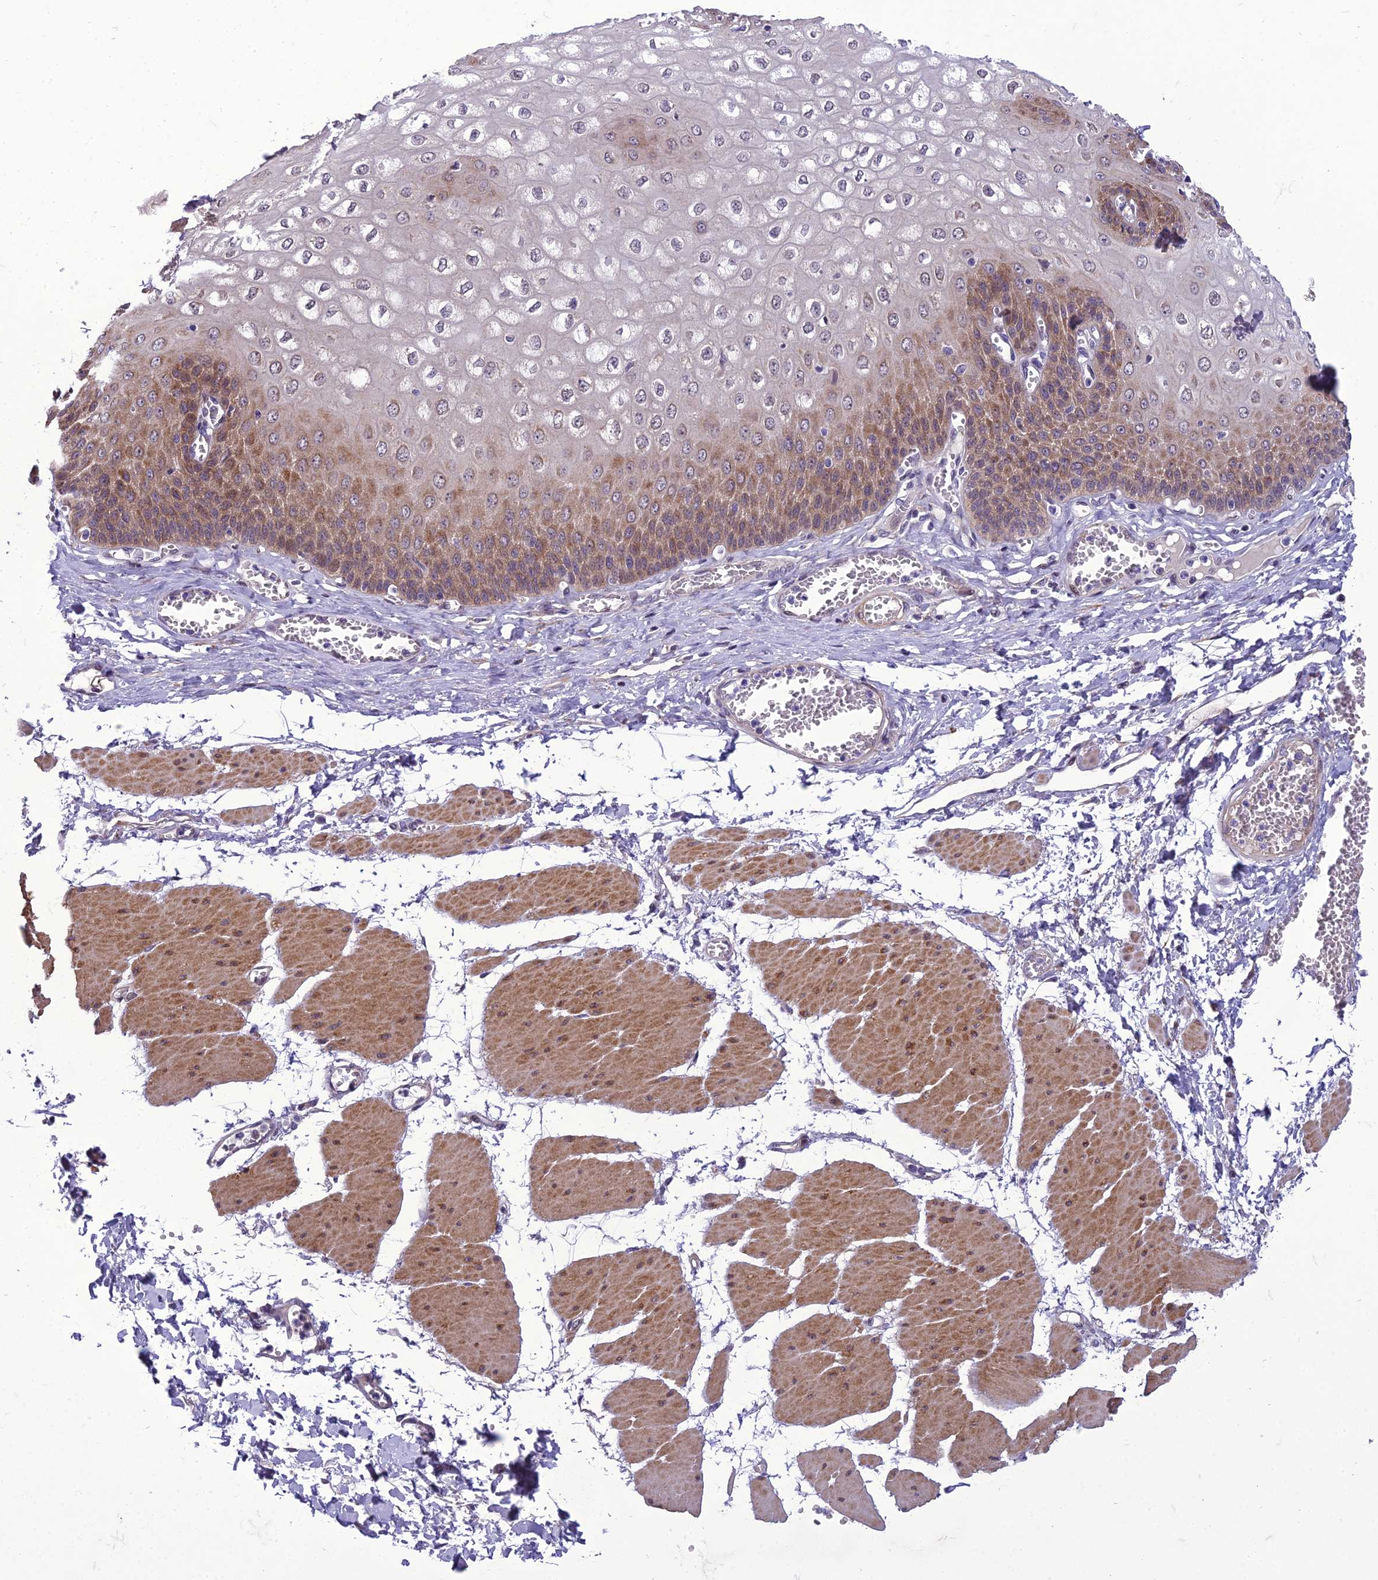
{"staining": {"intensity": "moderate", "quantity": "25%-75%", "location": "cytoplasmic/membranous"}, "tissue": "esophagus", "cell_type": "Squamous epithelial cells", "image_type": "normal", "snomed": [{"axis": "morphology", "description": "Normal tissue, NOS"}, {"axis": "topography", "description": "Esophagus"}], "caption": "Human esophagus stained for a protein (brown) demonstrates moderate cytoplasmic/membranous positive staining in about 25%-75% of squamous epithelial cells.", "gene": "GAB4", "patient": {"sex": "male", "age": 60}}